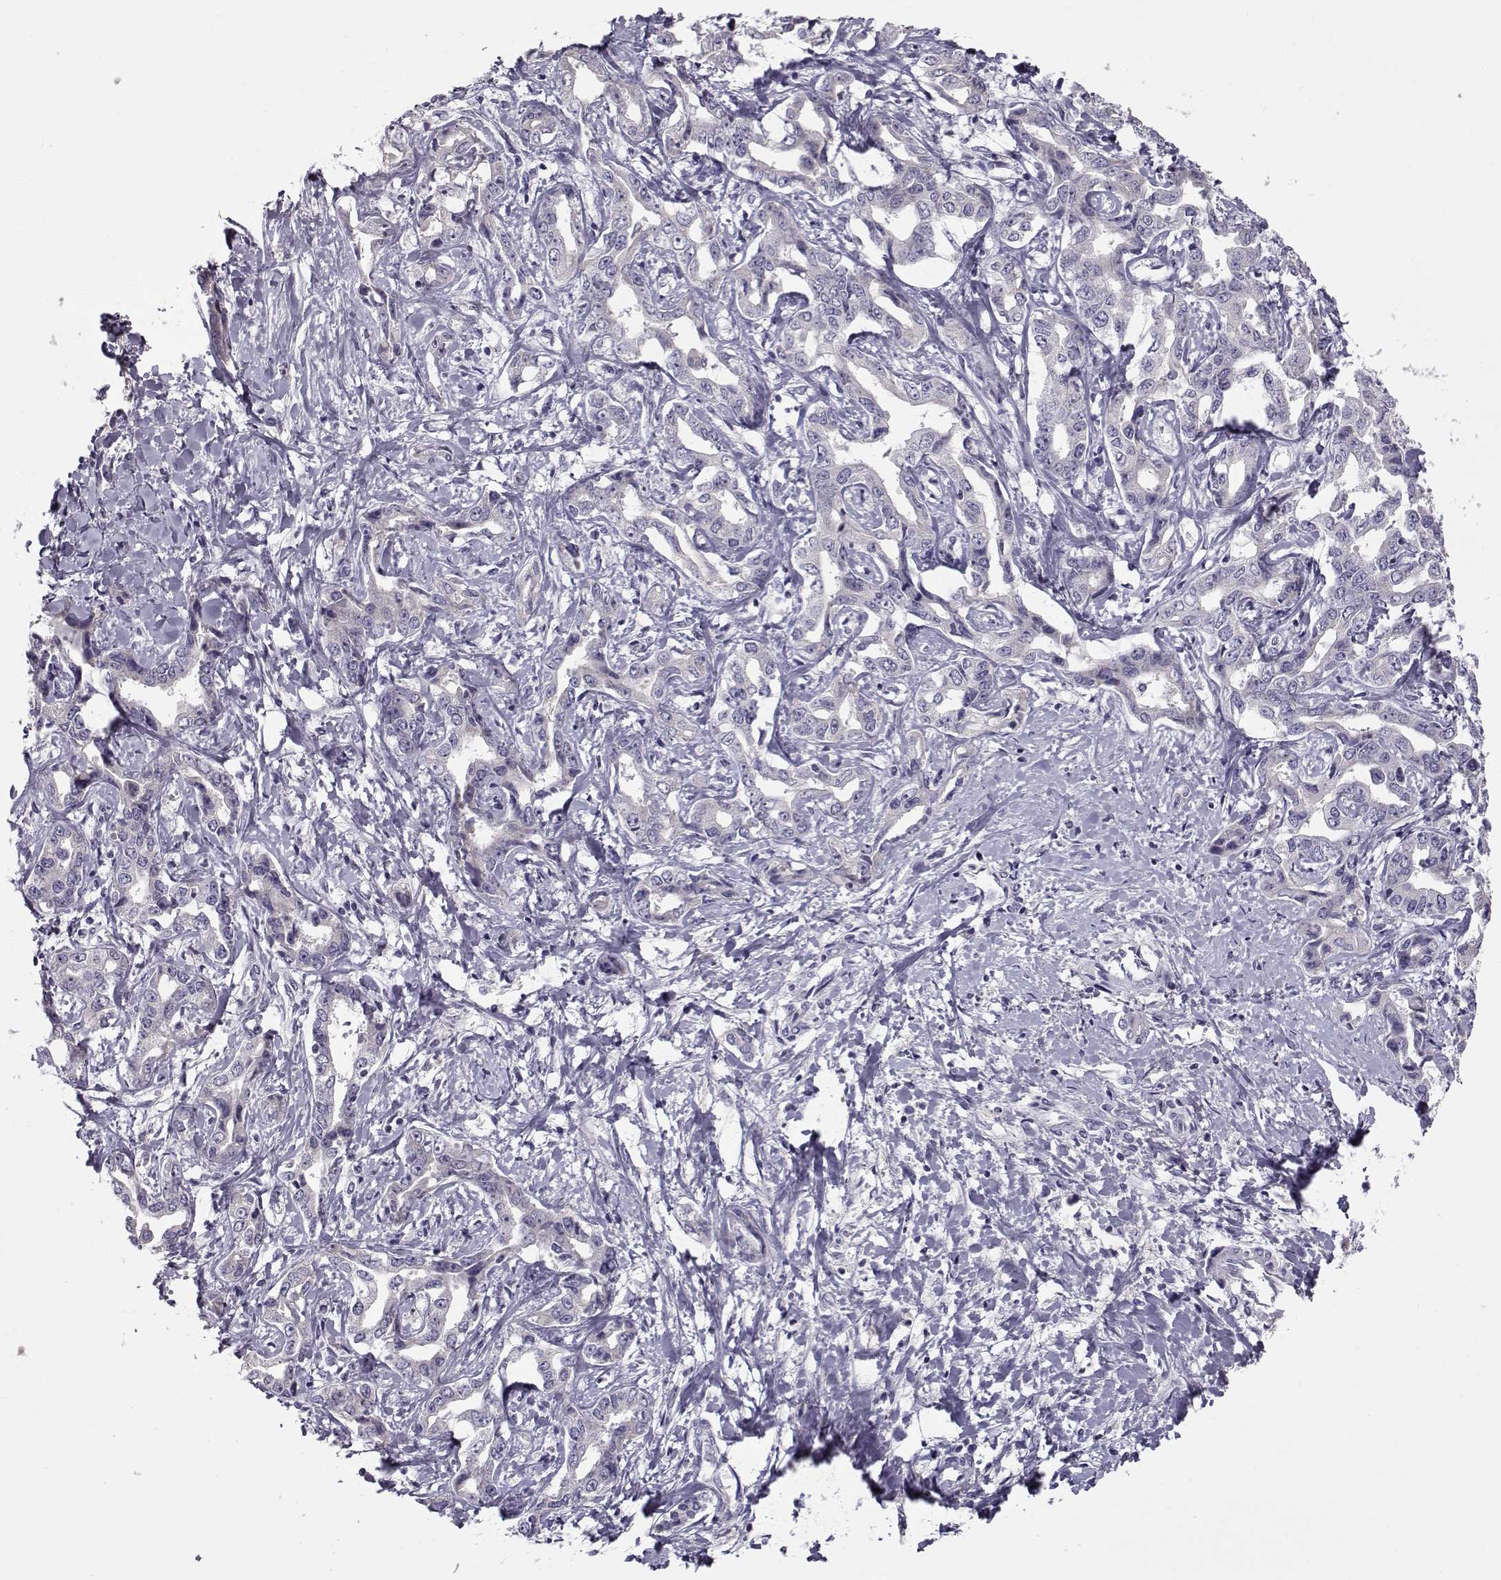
{"staining": {"intensity": "negative", "quantity": "none", "location": "none"}, "tissue": "liver cancer", "cell_type": "Tumor cells", "image_type": "cancer", "snomed": [{"axis": "morphology", "description": "Cholangiocarcinoma"}, {"axis": "topography", "description": "Liver"}], "caption": "This histopathology image is of liver cholangiocarcinoma stained with IHC to label a protein in brown with the nuclei are counter-stained blue. There is no expression in tumor cells.", "gene": "GRK1", "patient": {"sex": "male", "age": 59}}